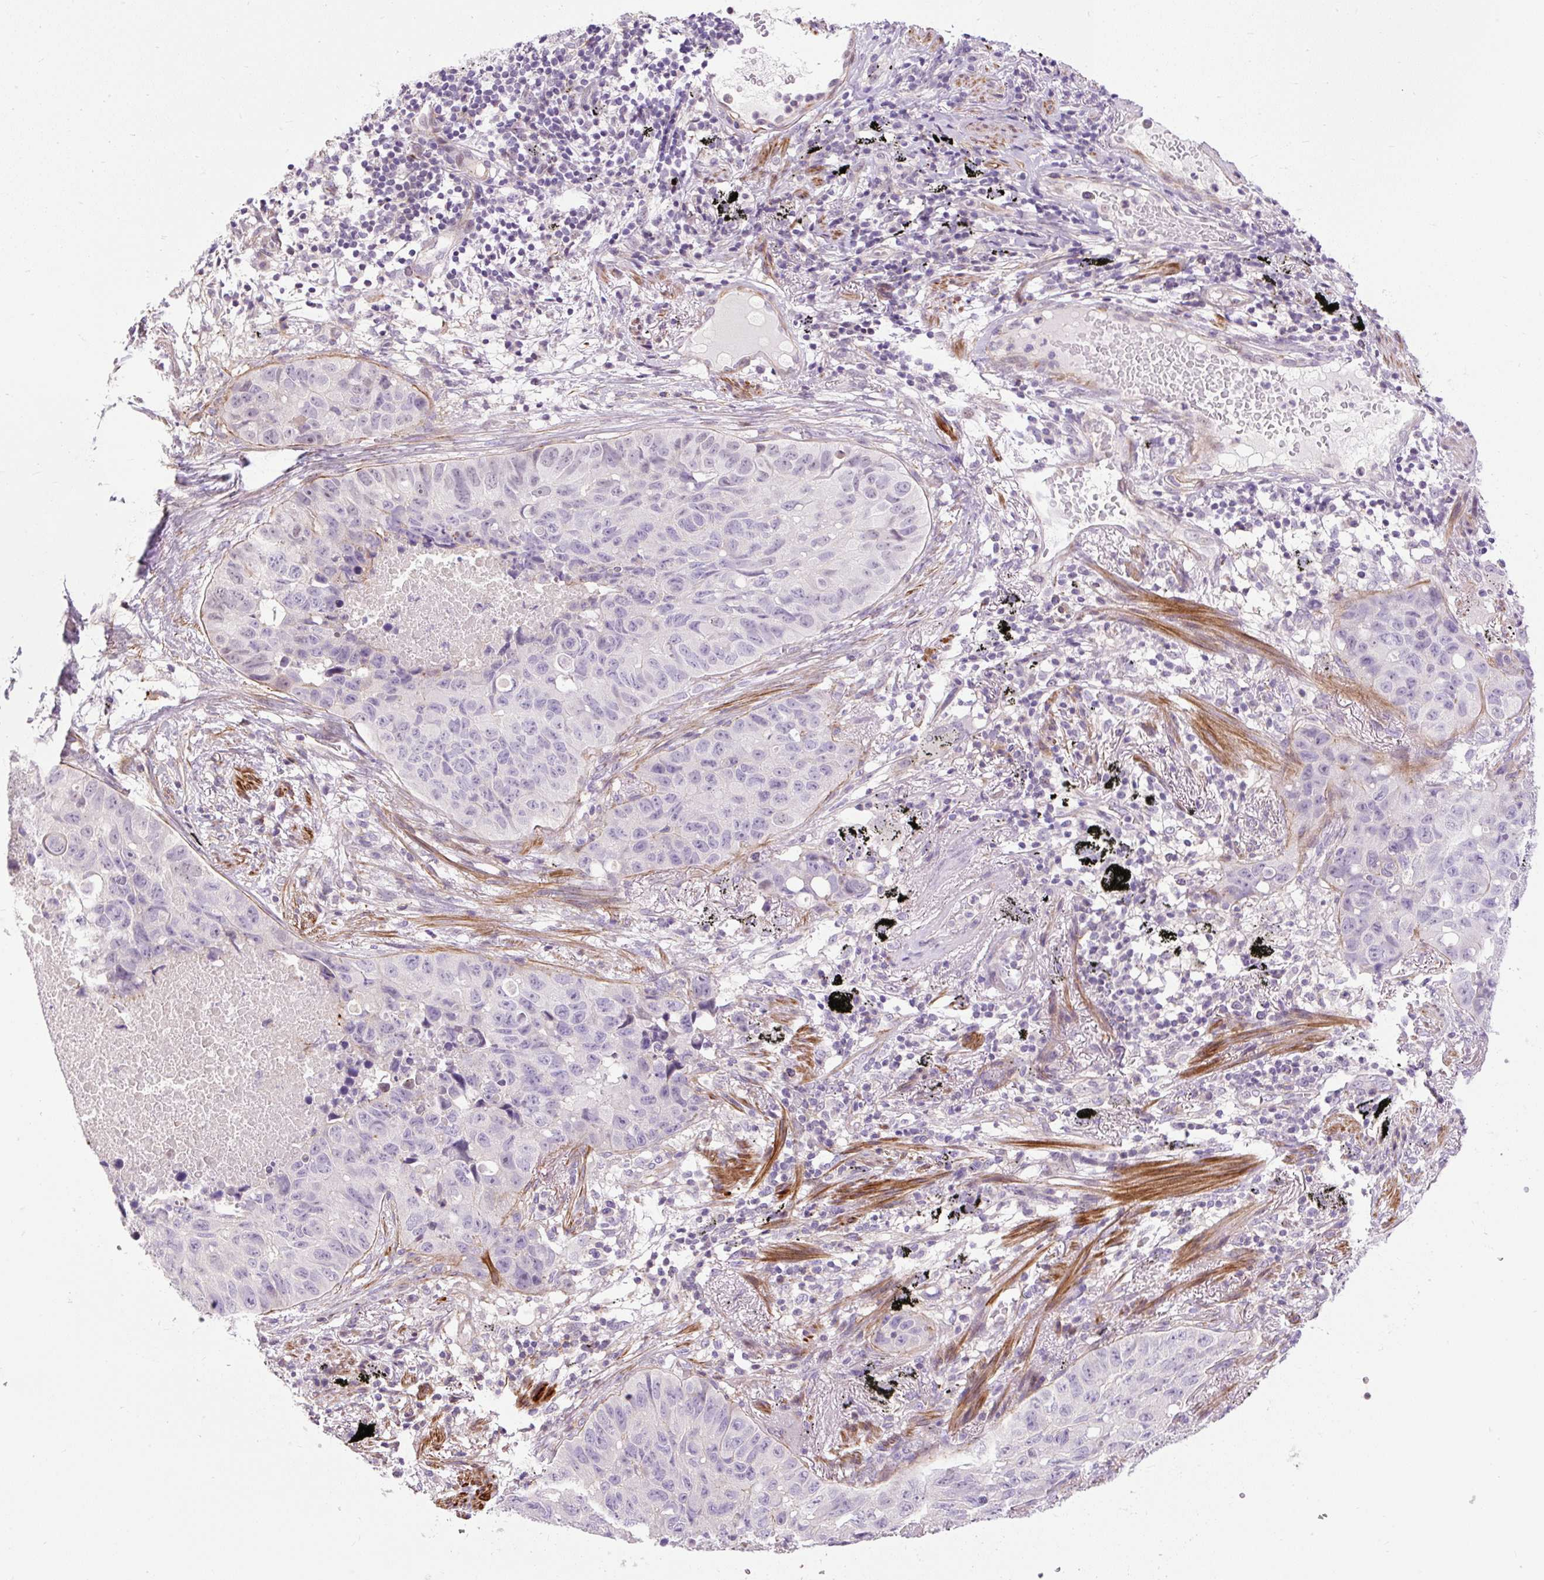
{"staining": {"intensity": "negative", "quantity": "none", "location": "none"}, "tissue": "lung cancer", "cell_type": "Tumor cells", "image_type": "cancer", "snomed": [{"axis": "morphology", "description": "Squamous cell carcinoma, NOS"}, {"axis": "topography", "description": "Lung"}], "caption": "Squamous cell carcinoma (lung) stained for a protein using immunohistochemistry (IHC) shows no expression tumor cells.", "gene": "ZNF197", "patient": {"sex": "male", "age": 60}}